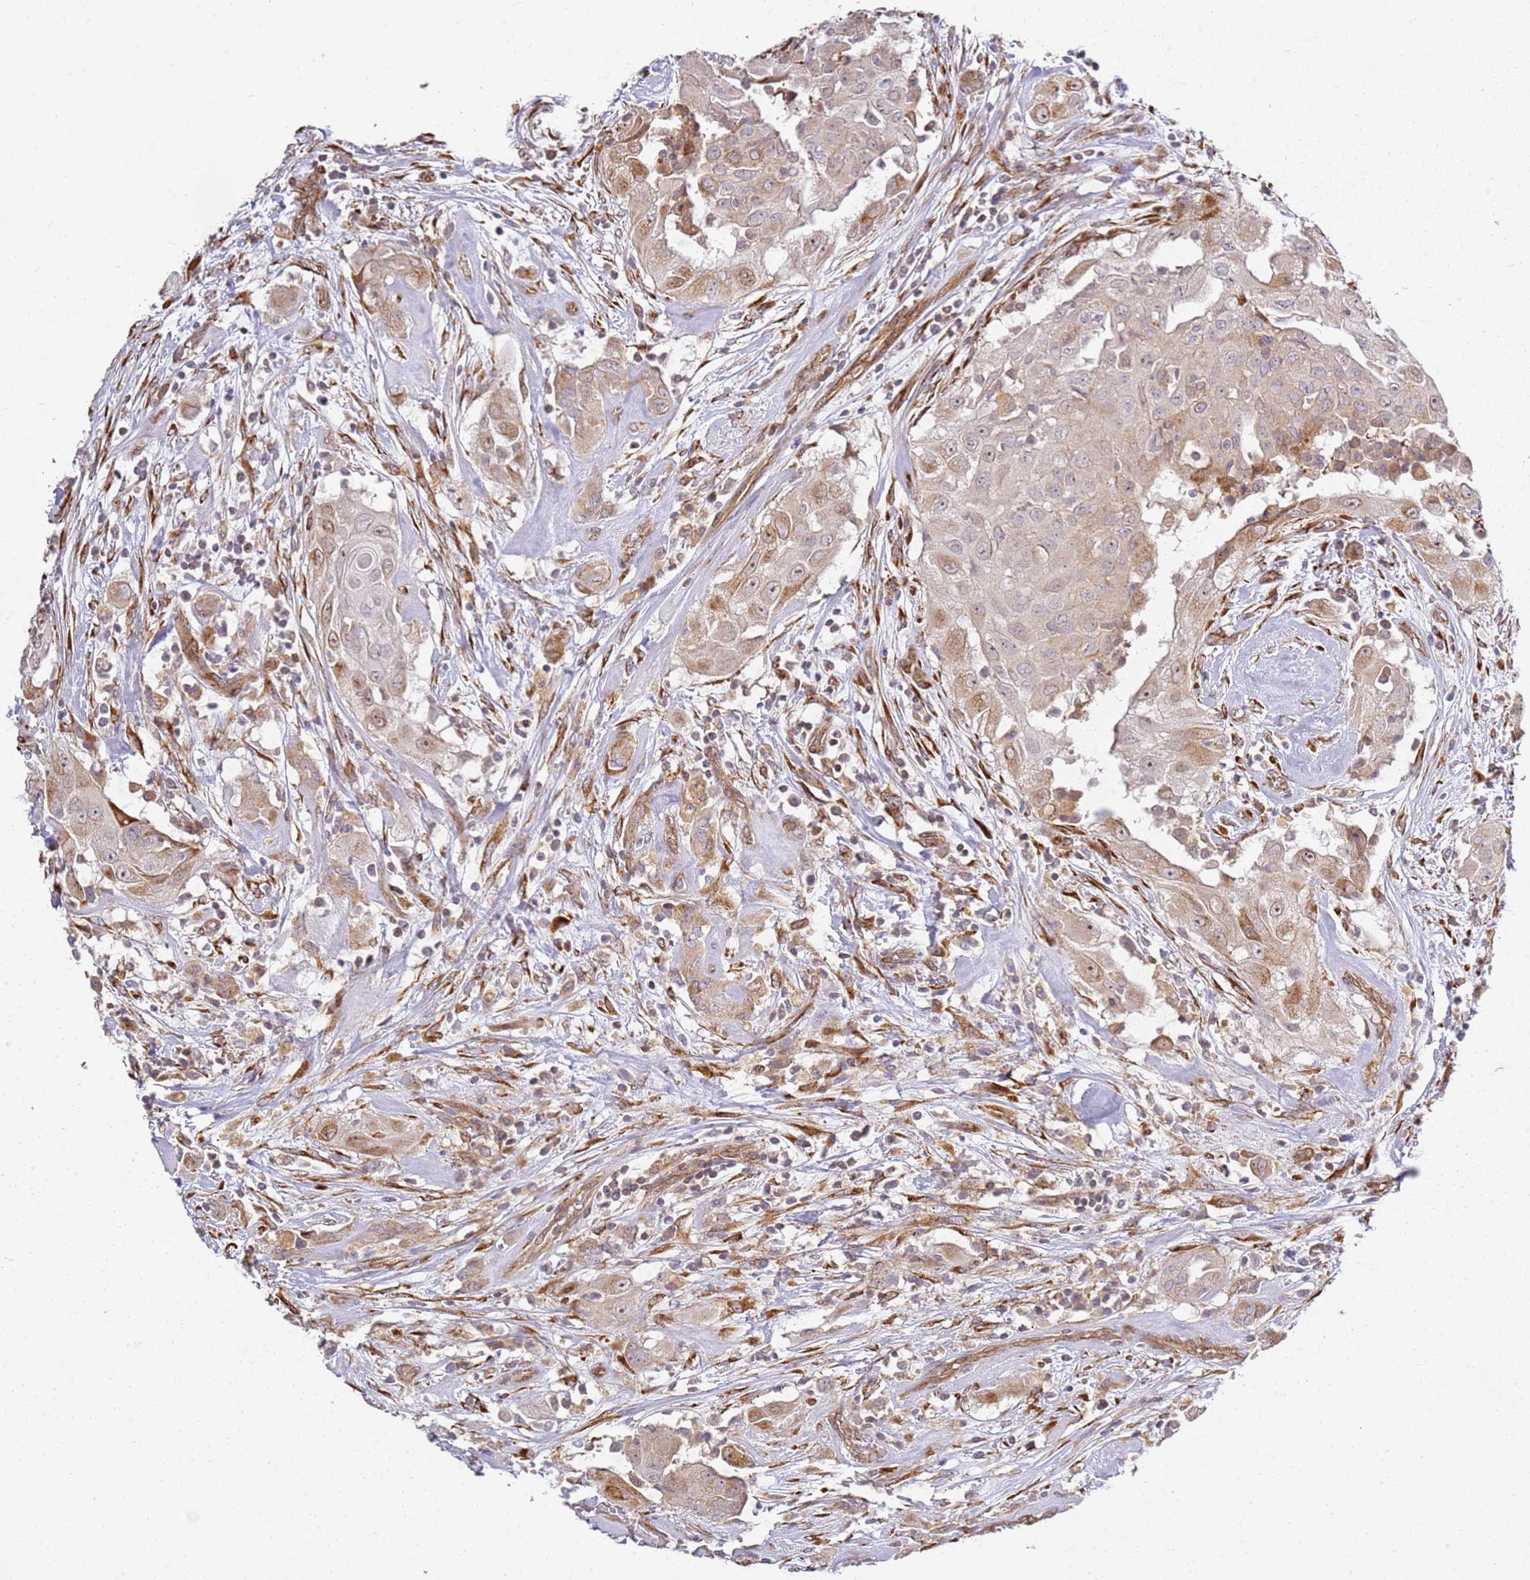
{"staining": {"intensity": "moderate", "quantity": ">75%", "location": "cytoplasmic/membranous,nuclear"}, "tissue": "thyroid cancer", "cell_type": "Tumor cells", "image_type": "cancer", "snomed": [{"axis": "morphology", "description": "Papillary adenocarcinoma, NOS"}, {"axis": "topography", "description": "Thyroid gland"}], "caption": "An immunohistochemistry (IHC) image of tumor tissue is shown. Protein staining in brown labels moderate cytoplasmic/membranous and nuclear positivity in thyroid cancer within tumor cells.", "gene": "GRAP", "patient": {"sex": "female", "age": 59}}